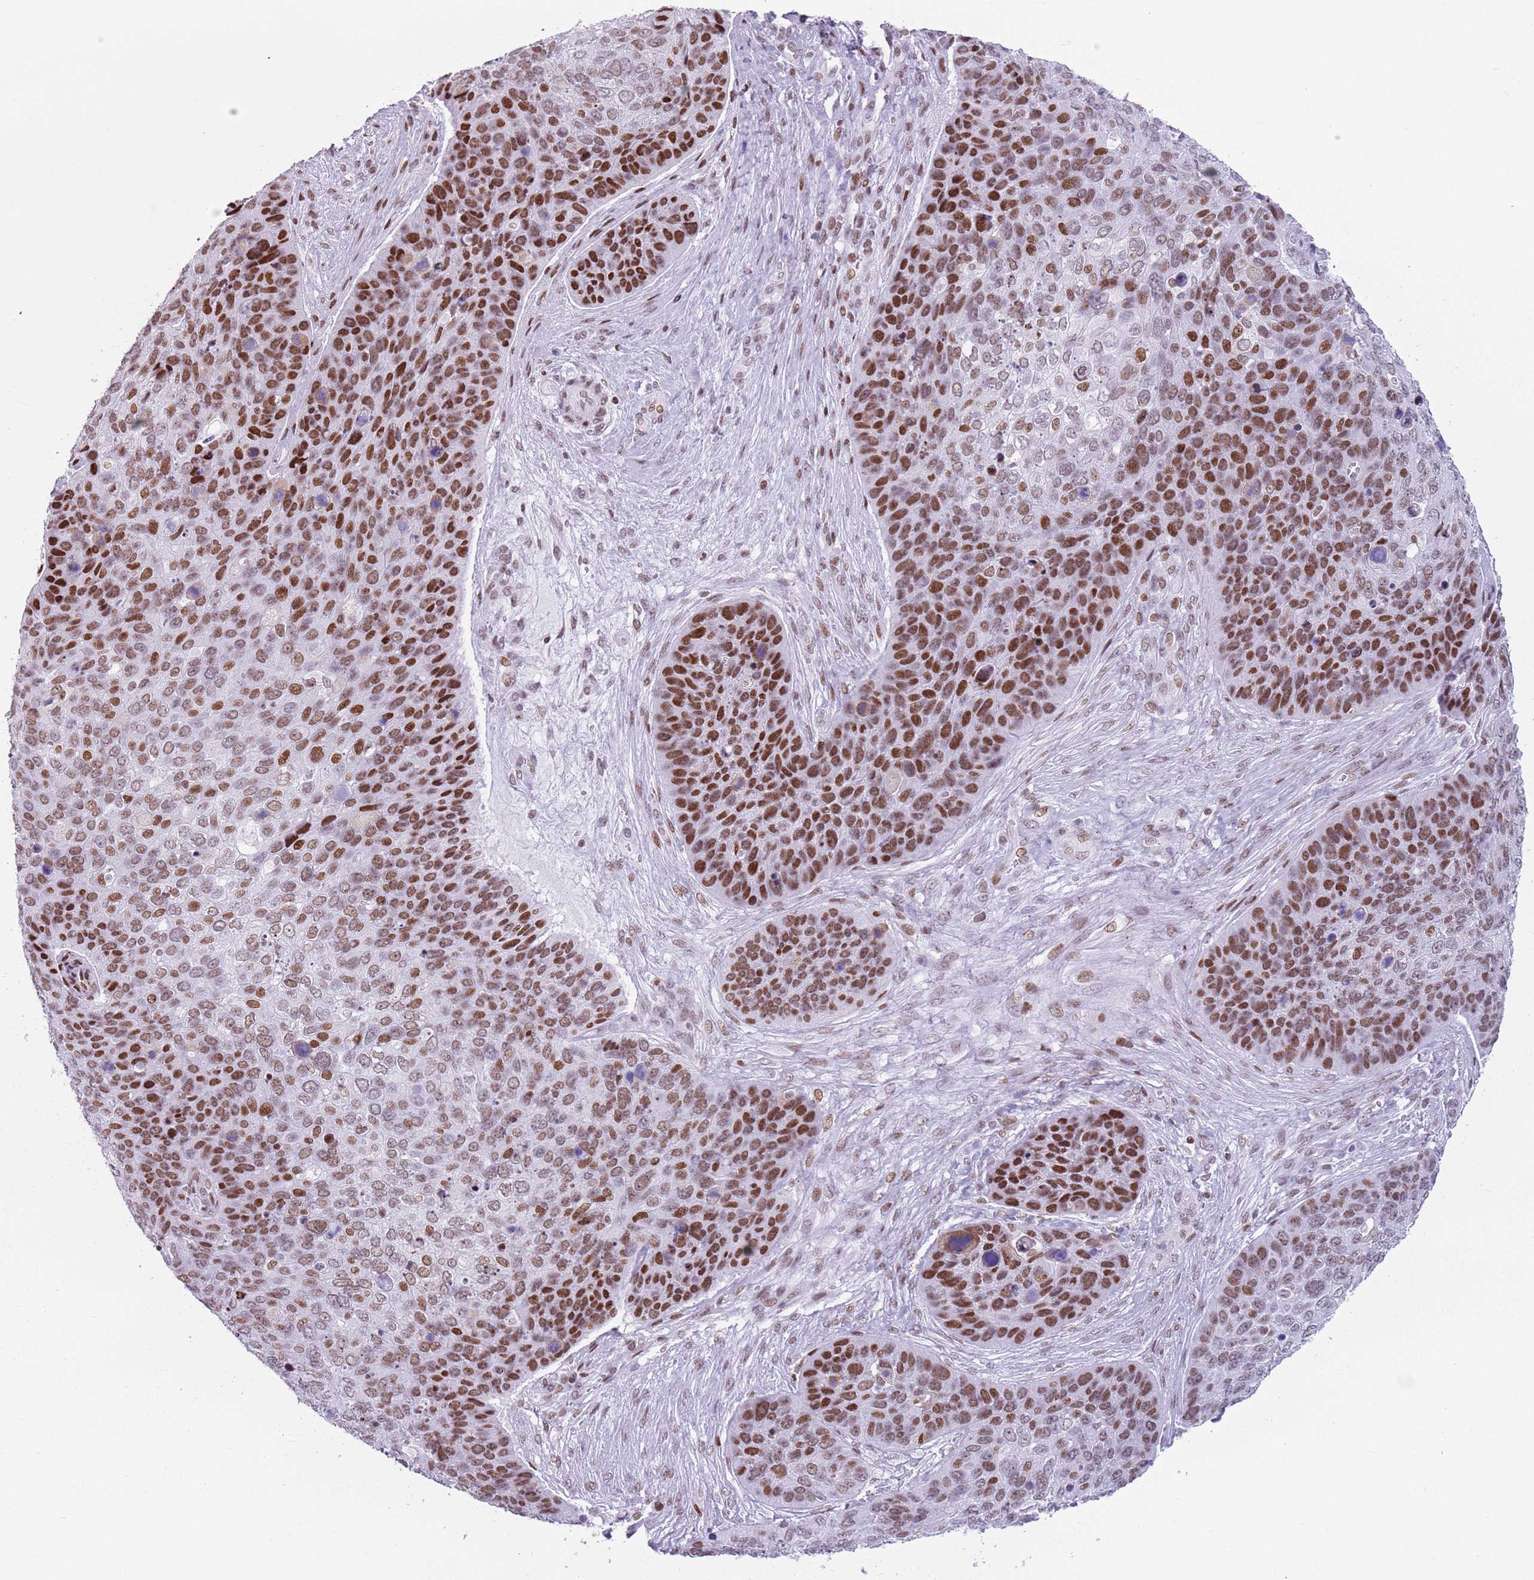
{"staining": {"intensity": "moderate", "quantity": ">75%", "location": "nuclear"}, "tissue": "skin cancer", "cell_type": "Tumor cells", "image_type": "cancer", "snomed": [{"axis": "morphology", "description": "Basal cell carcinoma"}, {"axis": "topography", "description": "Skin"}], "caption": "This photomicrograph demonstrates skin cancer stained with IHC to label a protein in brown. The nuclear of tumor cells show moderate positivity for the protein. Nuclei are counter-stained blue.", "gene": "FAM104B", "patient": {"sex": "female", "age": 74}}